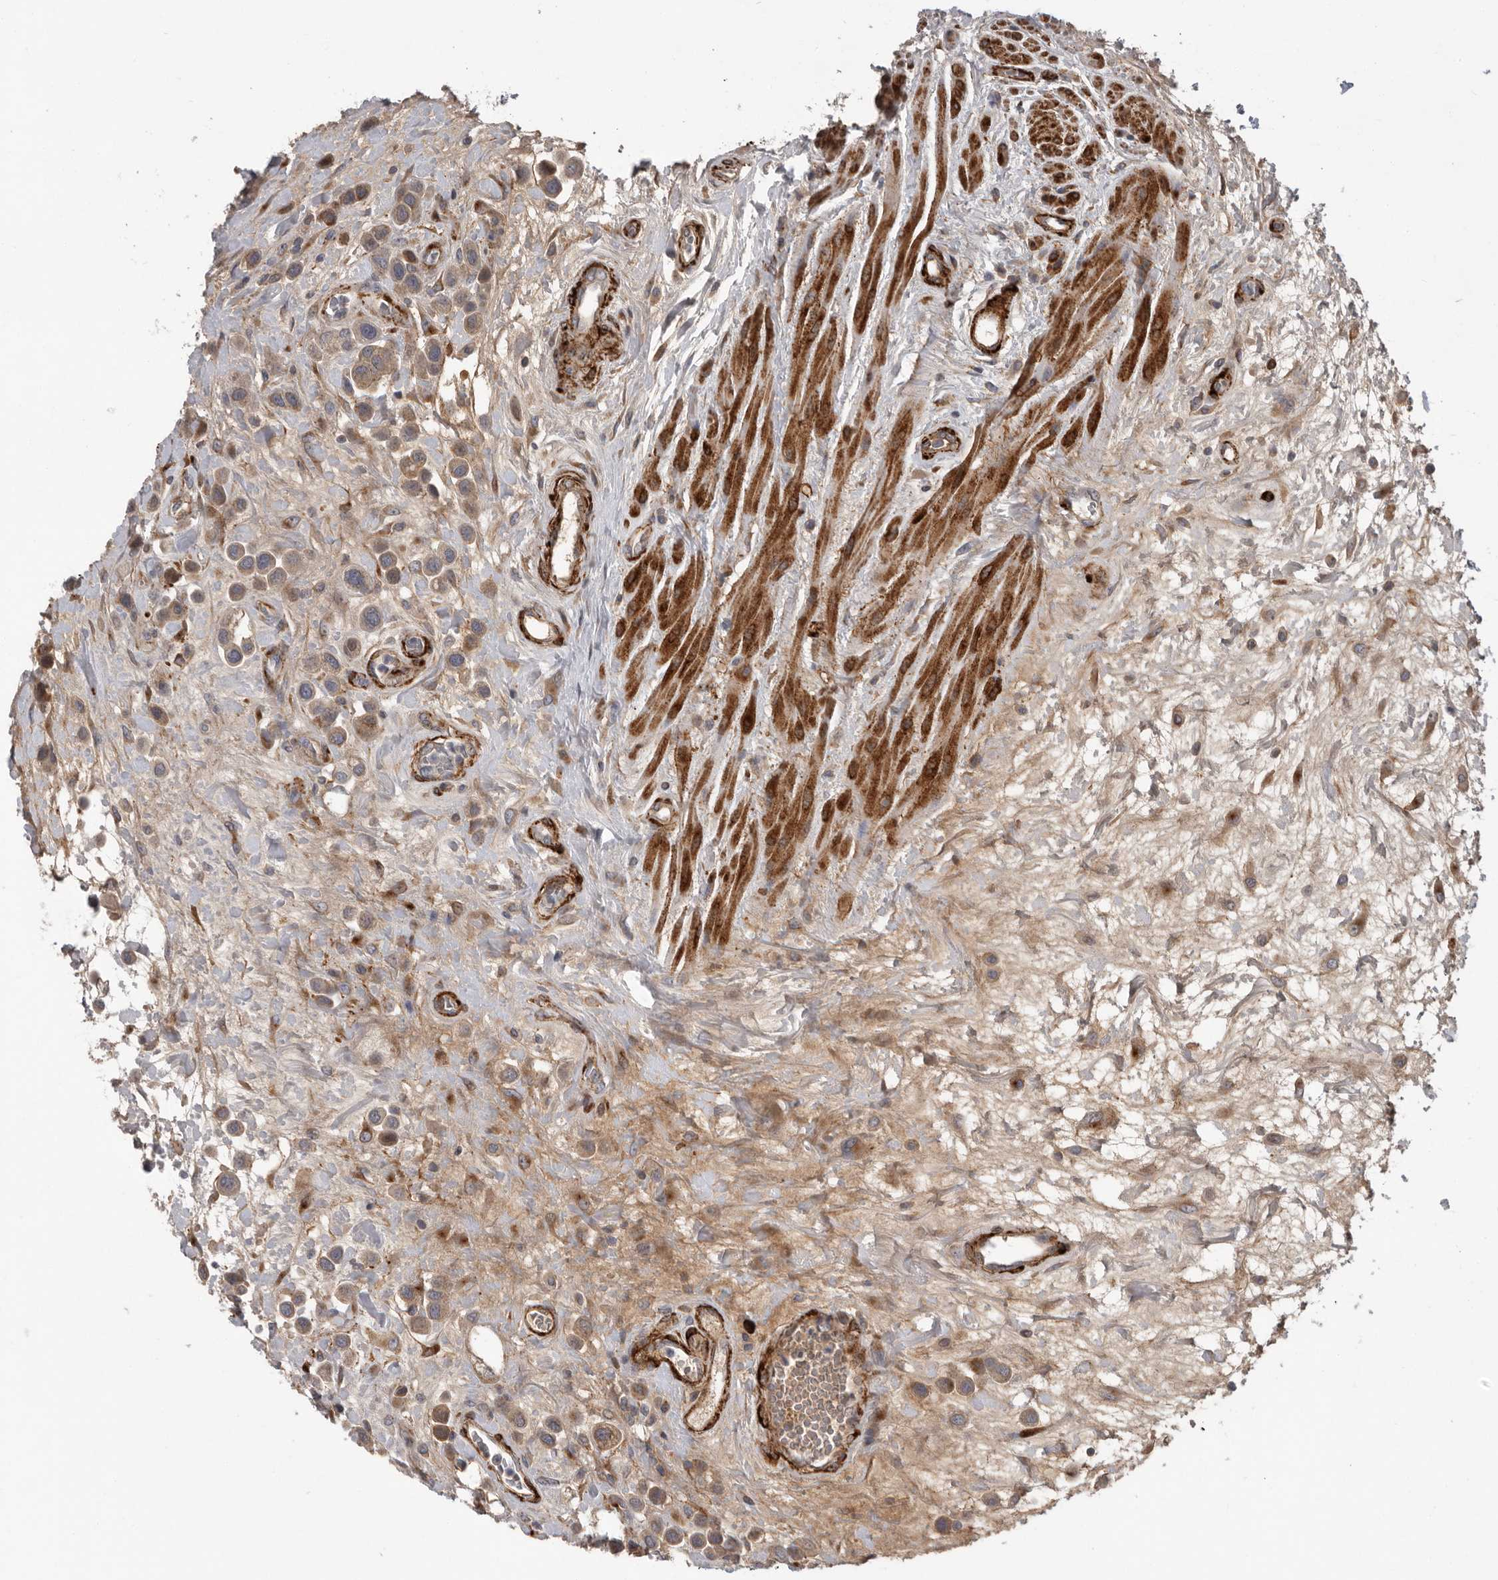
{"staining": {"intensity": "moderate", "quantity": ">75%", "location": "cytoplasmic/membranous"}, "tissue": "urothelial cancer", "cell_type": "Tumor cells", "image_type": "cancer", "snomed": [{"axis": "morphology", "description": "Urothelial carcinoma, High grade"}, {"axis": "topography", "description": "Urinary bladder"}], "caption": "Immunohistochemistry (DAB) staining of human urothelial carcinoma (high-grade) reveals moderate cytoplasmic/membranous protein positivity in about >75% of tumor cells. The staining is performed using DAB (3,3'-diaminobenzidine) brown chromogen to label protein expression. The nuclei are counter-stained blue using hematoxylin.", "gene": "ATXN3L", "patient": {"sex": "male", "age": 50}}